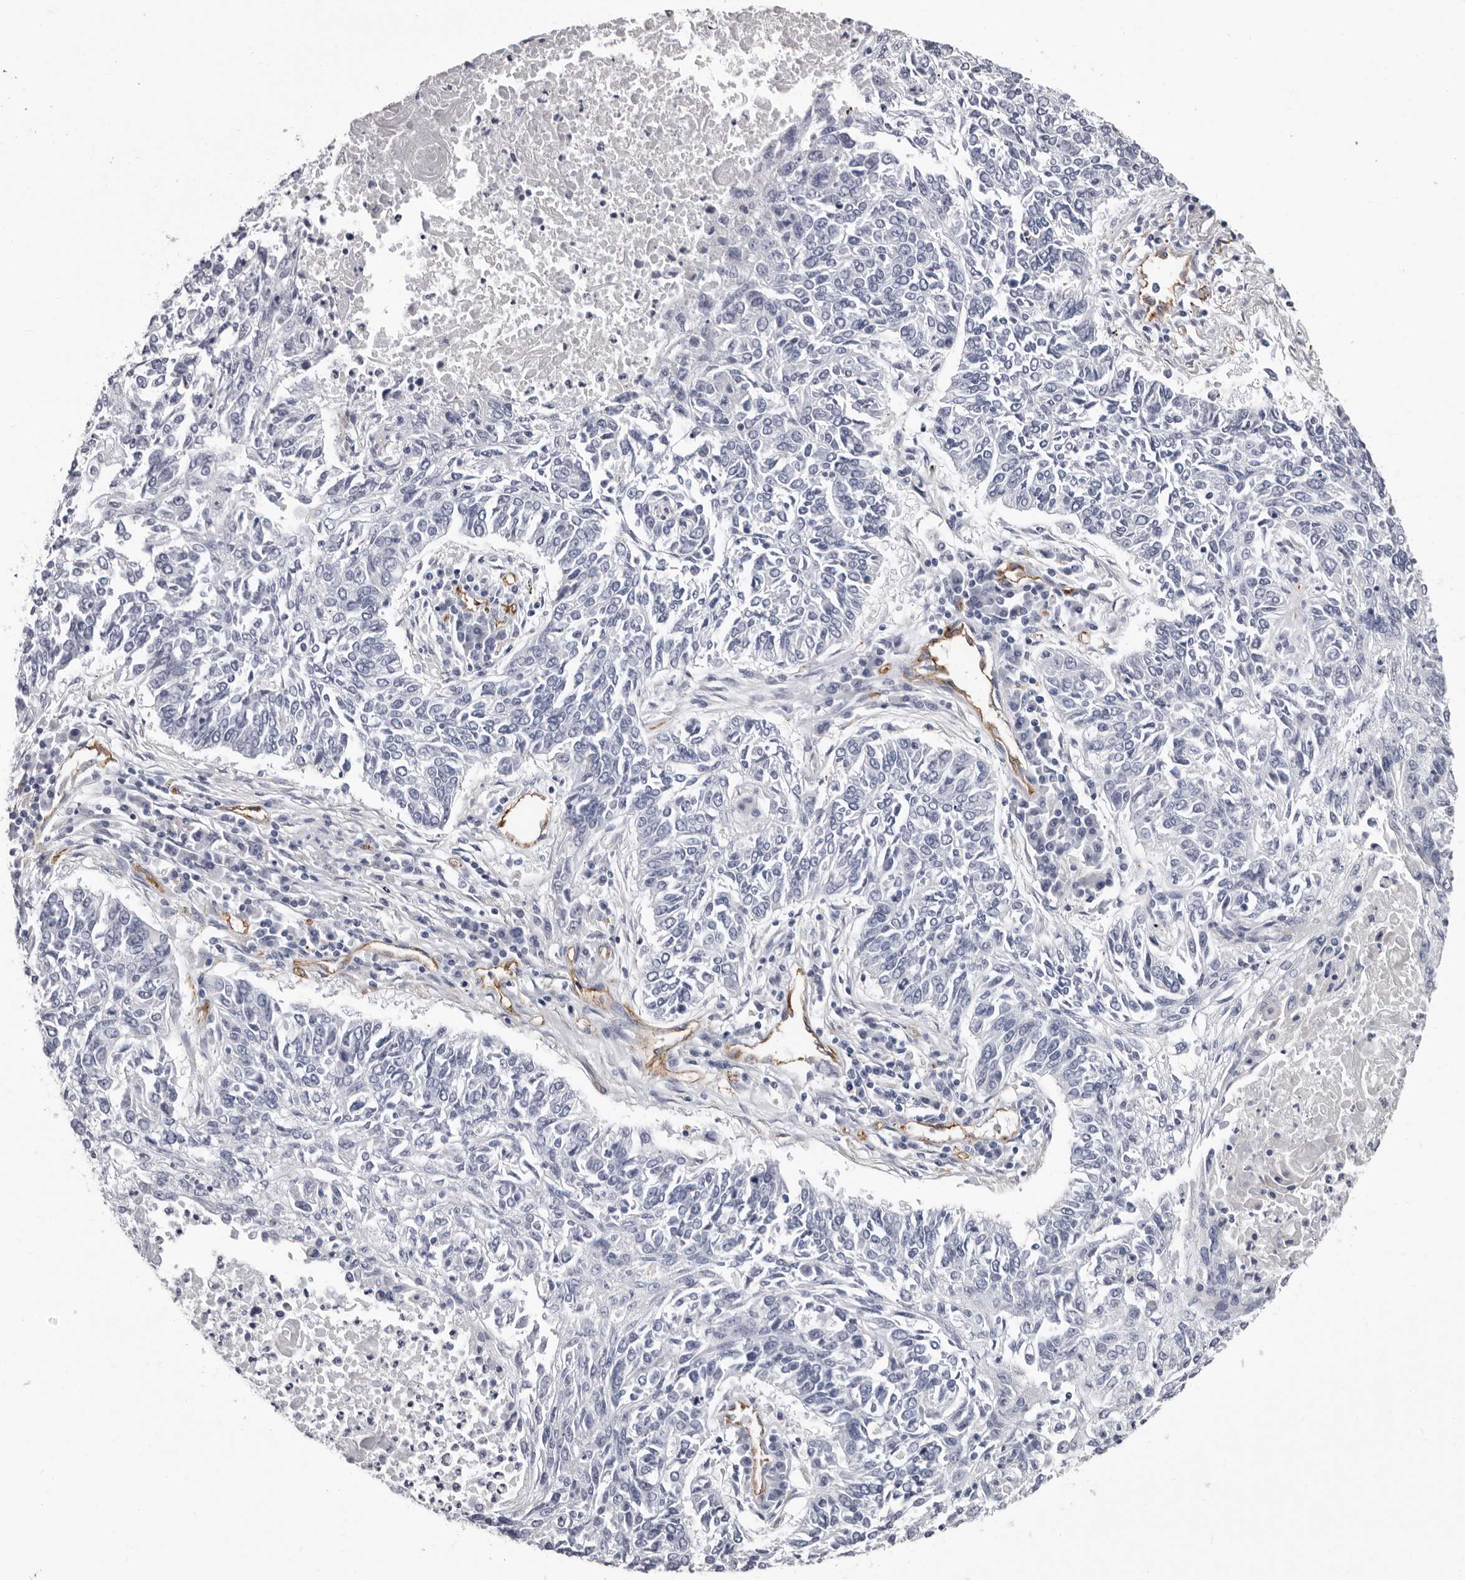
{"staining": {"intensity": "negative", "quantity": "none", "location": "none"}, "tissue": "lung cancer", "cell_type": "Tumor cells", "image_type": "cancer", "snomed": [{"axis": "morphology", "description": "Normal tissue, NOS"}, {"axis": "morphology", "description": "Squamous cell carcinoma, NOS"}, {"axis": "topography", "description": "Cartilage tissue"}, {"axis": "topography", "description": "Bronchus"}, {"axis": "topography", "description": "Lung"}], "caption": "Immunohistochemistry histopathology image of neoplastic tissue: human squamous cell carcinoma (lung) stained with DAB displays no significant protein expression in tumor cells.", "gene": "ADGRL4", "patient": {"sex": "female", "age": 49}}